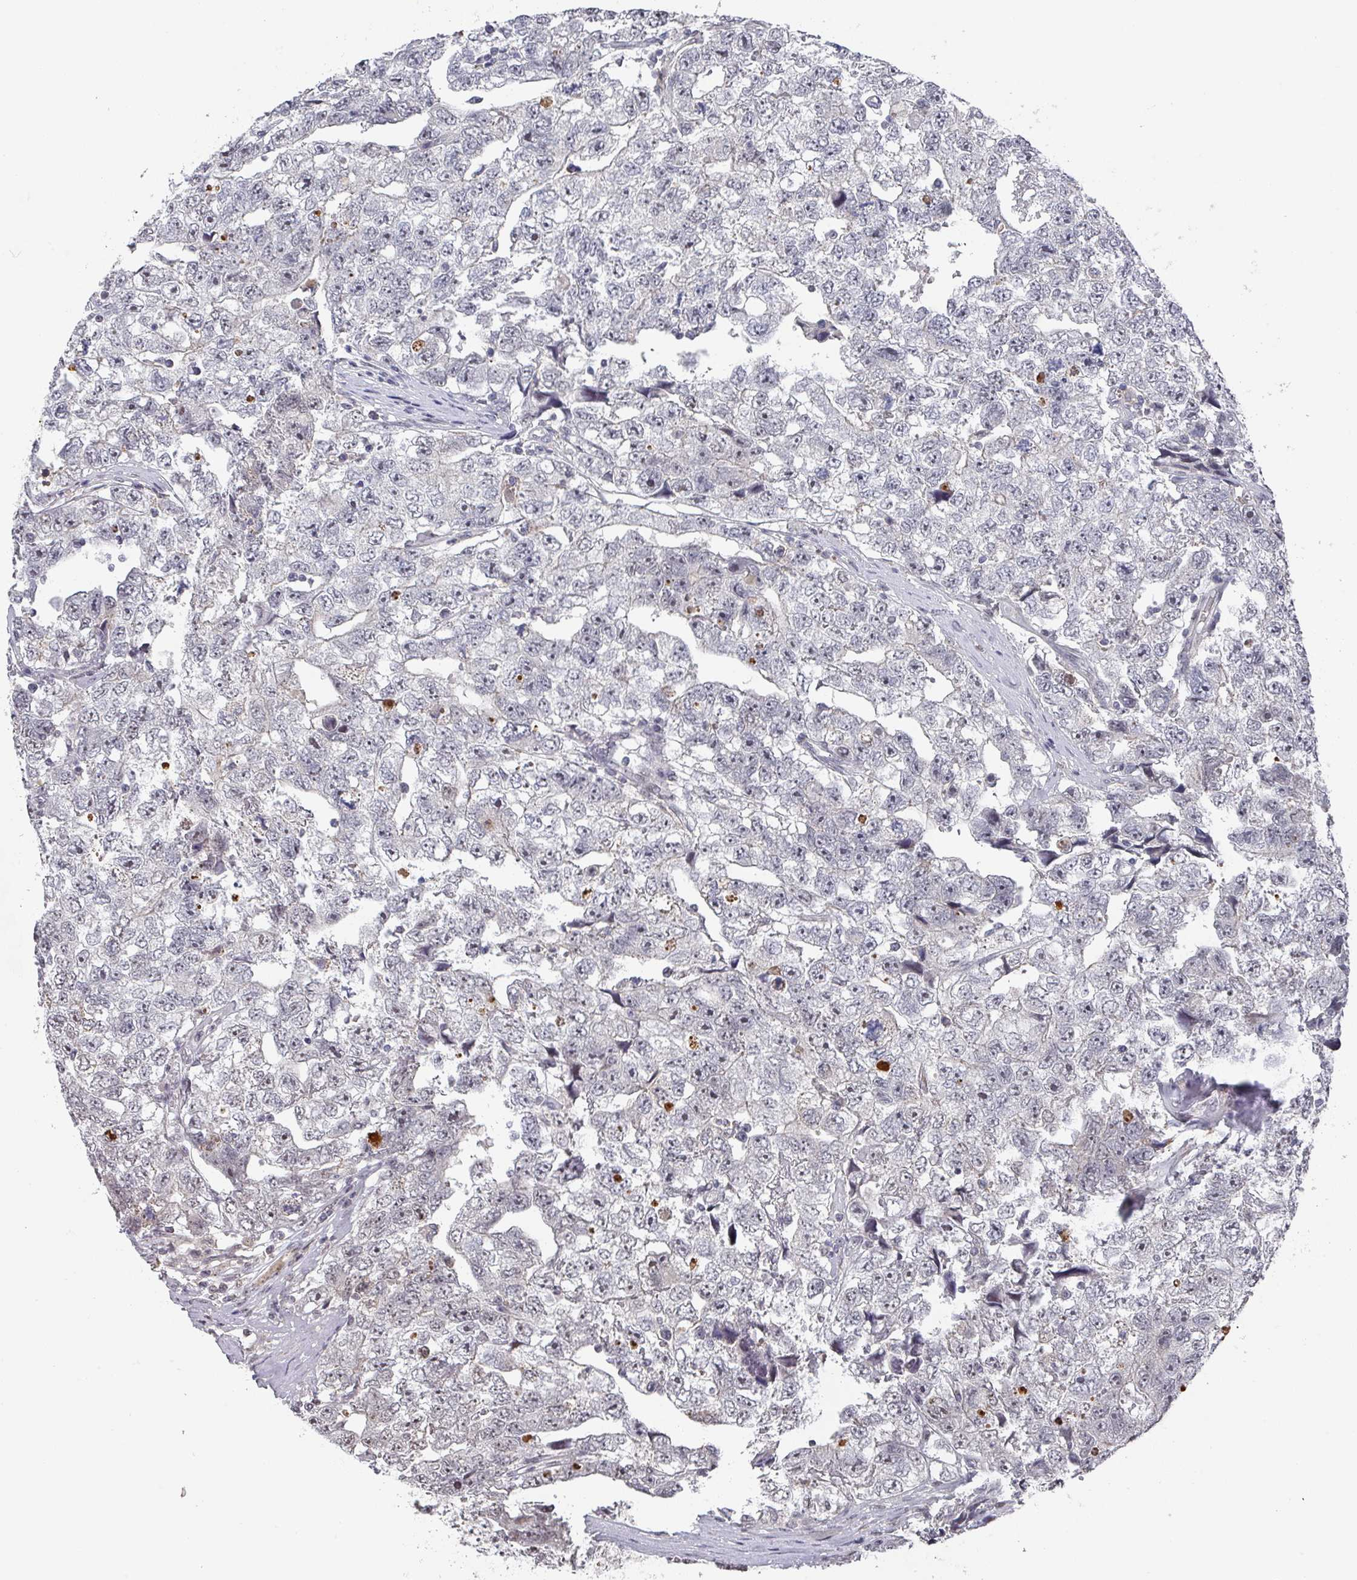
{"staining": {"intensity": "negative", "quantity": "none", "location": "none"}, "tissue": "testis cancer", "cell_type": "Tumor cells", "image_type": "cancer", "snomed": [{"axis": "morphology", "description": "Carcinoma, Embryonal, NOS"}, {"axis": "topography", "description": "Testis"}], "caption": "The micrograph demonstrates no significant positivity in tumor cells of testis embryonal carcinoma. The staining is performed using DAB (3,3'-diaminobenzidine) brown chromogen with nuclei counter-stained in using hematoxylin.", "gene": "ZNF654", "patient": {"sex": "male", "age": 22}}